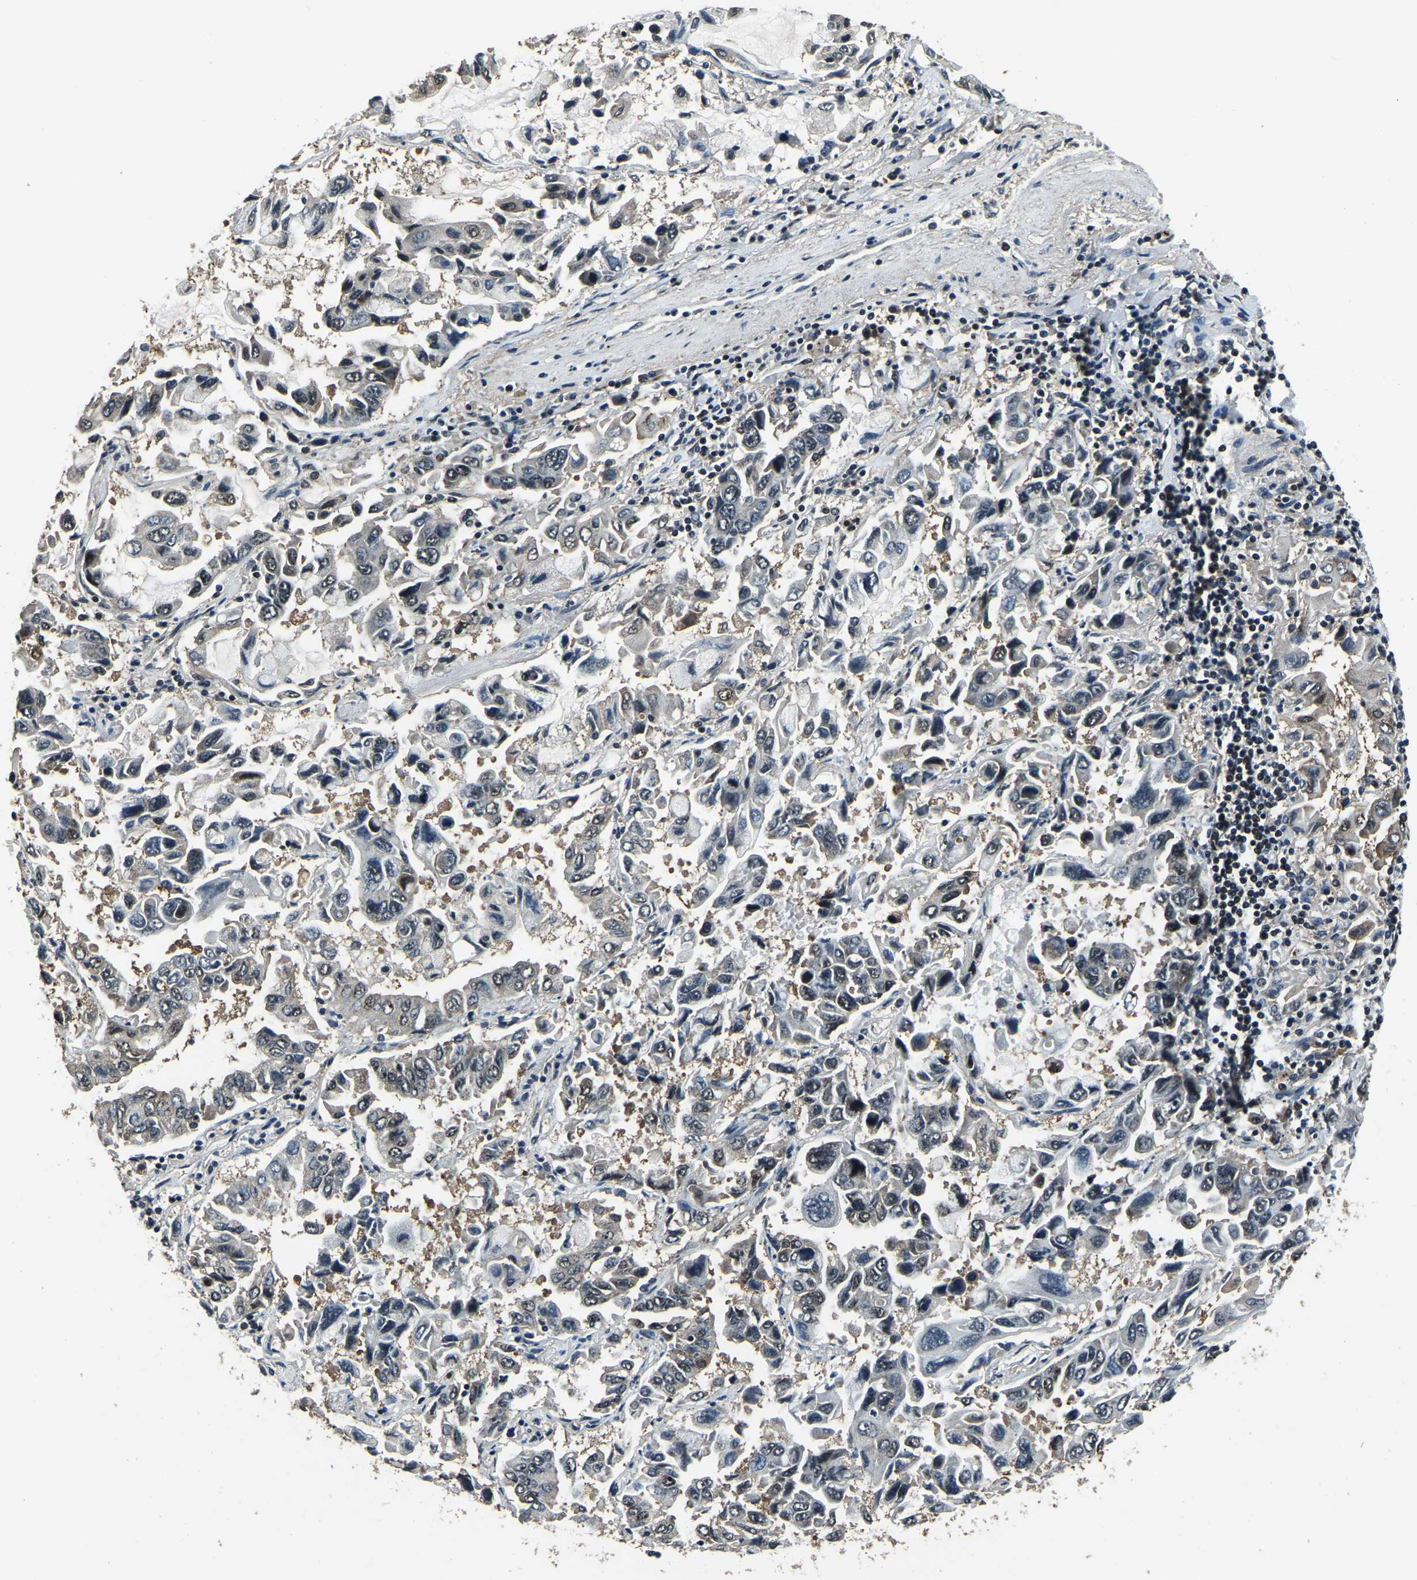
{"staining": {"intensity": "moderate", "quantity": "<25%", "location": "nuclear"}, "tissue": "lung cancer", "cell_type": "Tumor cells", "image_type": "cancer", "snomed": [{"axis": "morphology", "description": "Adenocarcinoma, NOS"}, {"axis": "topography", "description": "Lung"}], "caption": "This is an image of IHC staining of lung adenocarcinoma, which shows moderate staining in the nuclear of tumor cells.", "gene": "ANKIB1", "patient": {"sex": "male", "age": 64}}